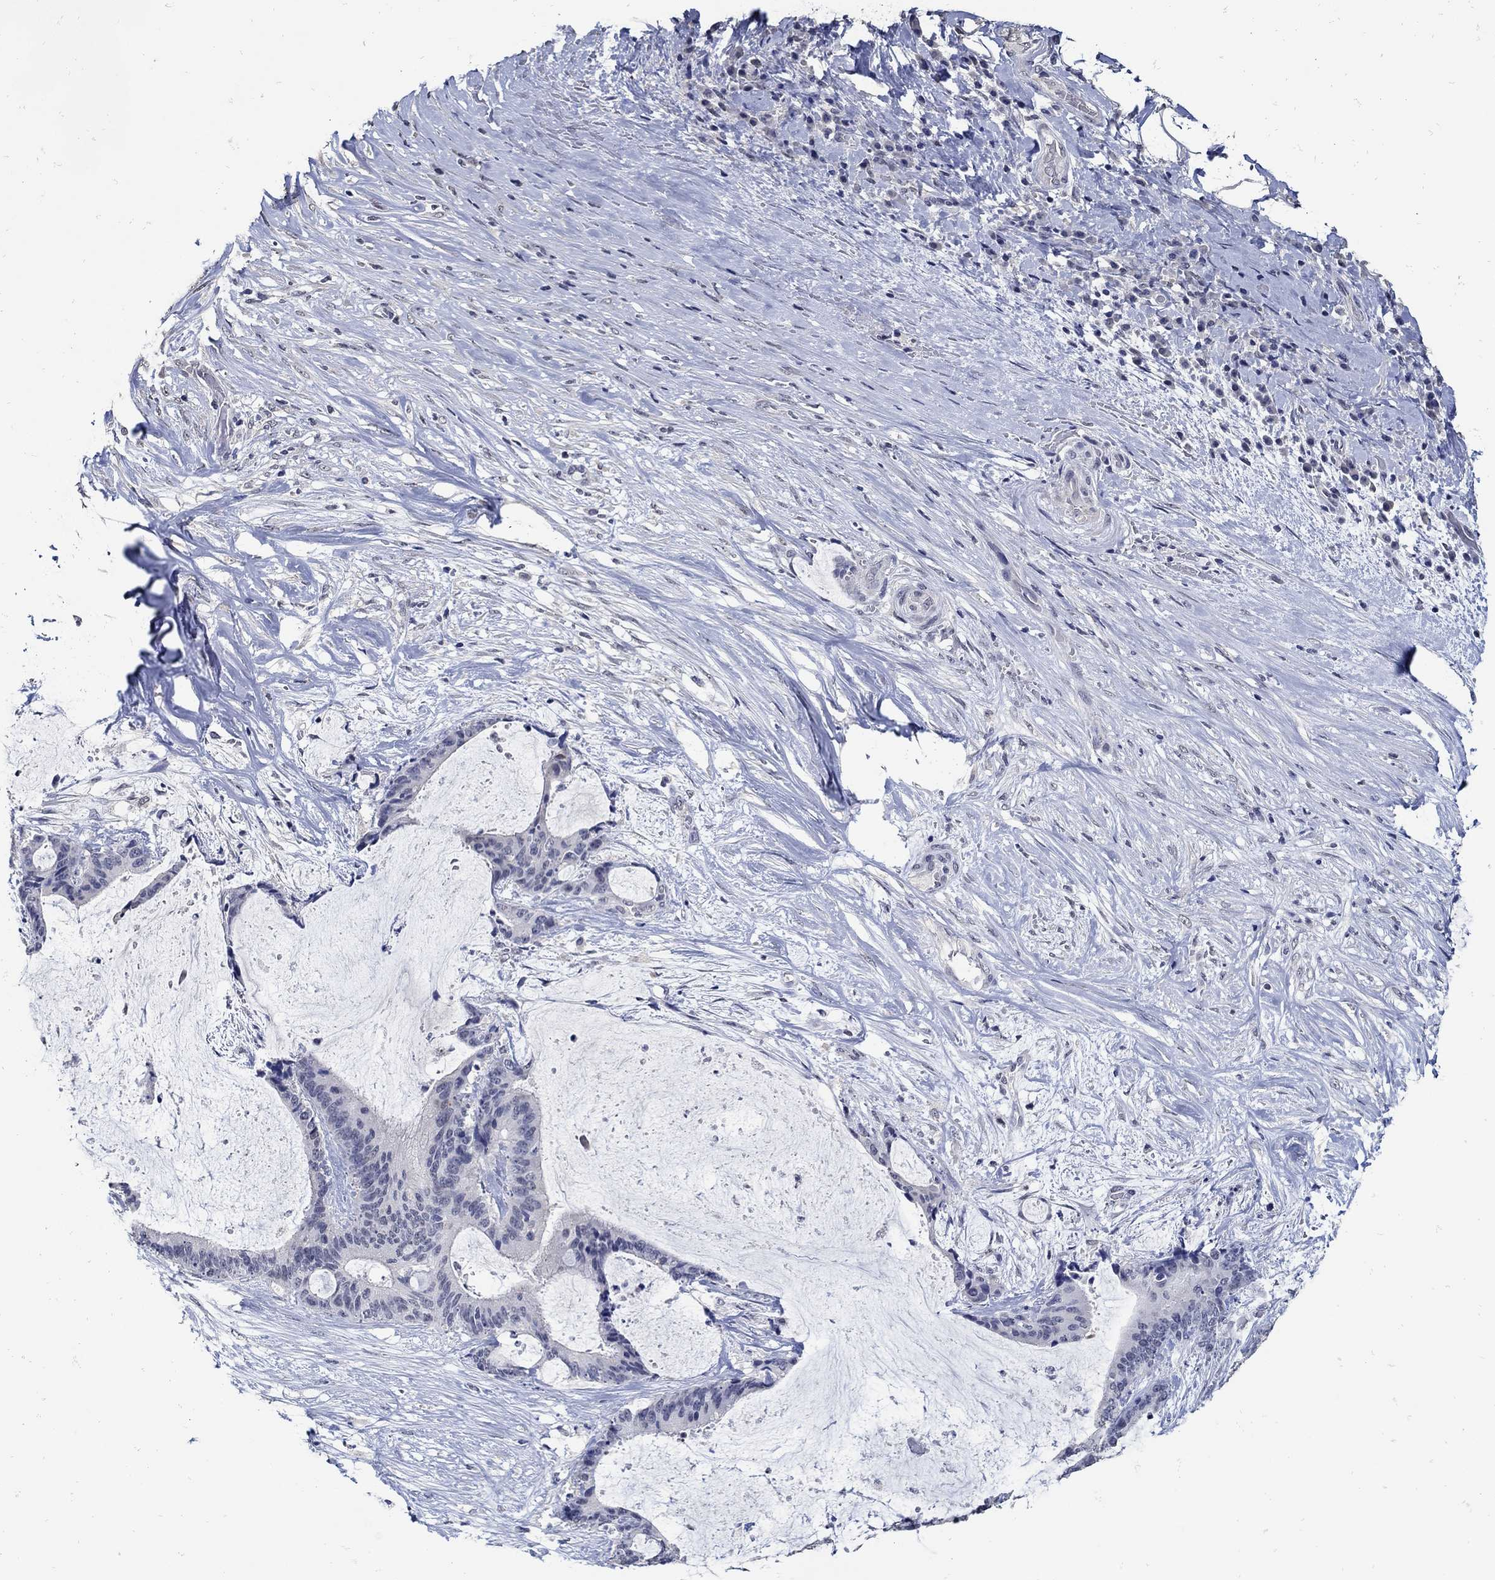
{"staining": {"intensity": "strong", "quantity": "<25%", "location": "cytoplasmic/membranous"}, "tissue": "liver cancer", "cell_type": "Tumor cells", "image_type": "cancer", "snomed": [{"axis": "morphology", "description": "Cholangiocarcinoma"}, {"axis": "topography", "description": "Liver"}], "caption": "Human liver cancer (cholangiocarcinoma) stained for a protein (brown) demonstrates strong cytoplasmic/membranous positive expression in about <25% of tumor cells.", "gene": "KCNN3", "patient": {"sex": "female", "age": 73}}